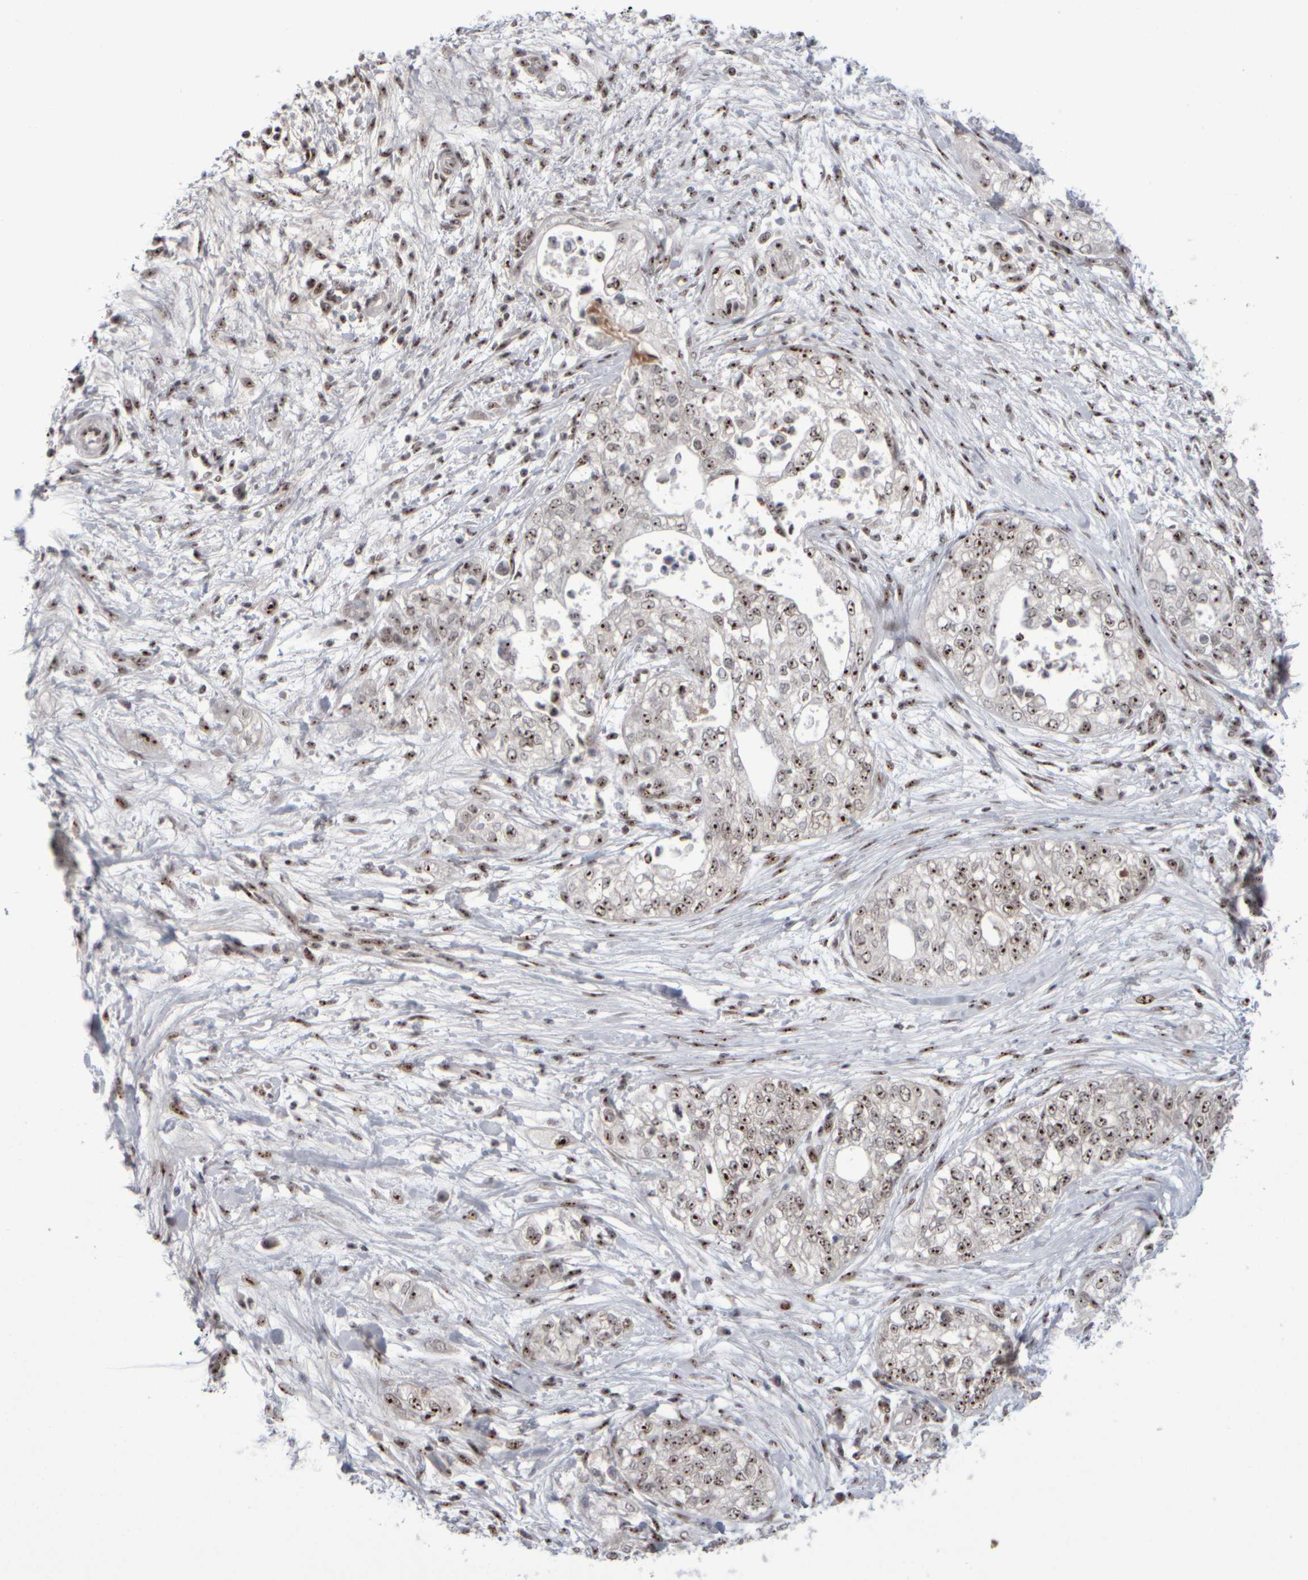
{"staining": {"intensity": "moderate", "quantity": ">75%", "location": "nuclear"}, "tissue": "pancreatic cancer", "cell_type": "Tumor cells", "image_type": "cancer", "snomed": [{"axis": "morphology", "description": "Adenocarcinoma, NOS"}, {"axis": "topography", "description": "Pancreas"}], "caption": "Immunohistochemistry micrograph of human adenocarcinoma (pancreatic) stained for a protein (brown), which shows medium levels of moderate nuclear positivity in approximately >75% of tumor cells.", "gene": "SURF6", "patient": {"sex": "male", "age": 72}}